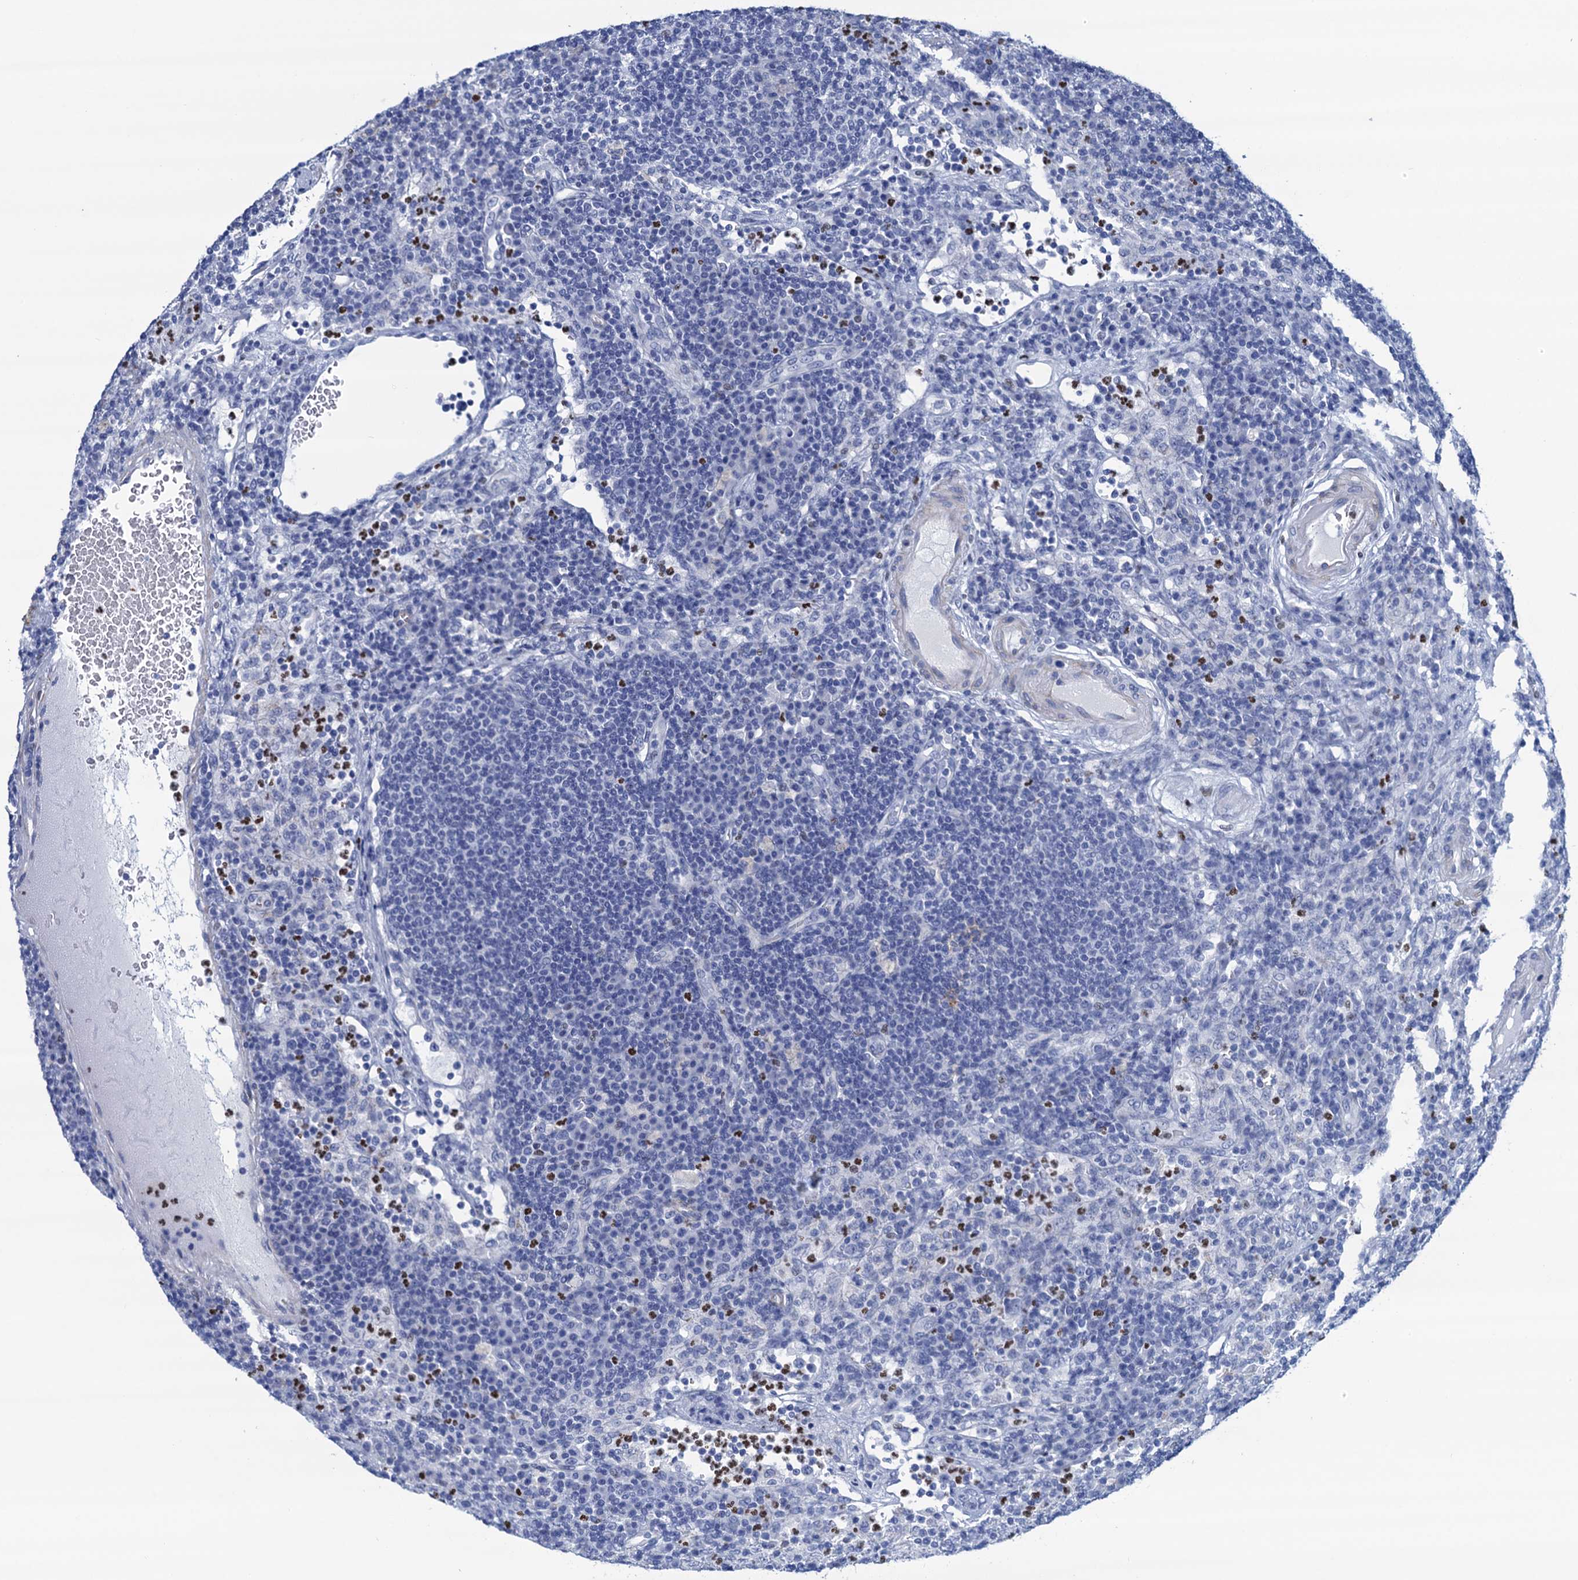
{"staining": {"intensity": "negative", "quantity": "none", "location": "none"}, "tissue": "lymph node", "cell_type": "Germinal center cells", "image_type": "normal", "snomed": [{"axis": "morphology", "description": "Normal tissue, NOS"}, {"axis": "topography", "description": "Lymph node"}], "caption": "Immunohistochemistry photomicrograph of benign lymph node stained for a protein (brown), which displays no positivity in germinal center cells.", "gene": "RHCG", "patient": {"sex": "female", "age": 70}}